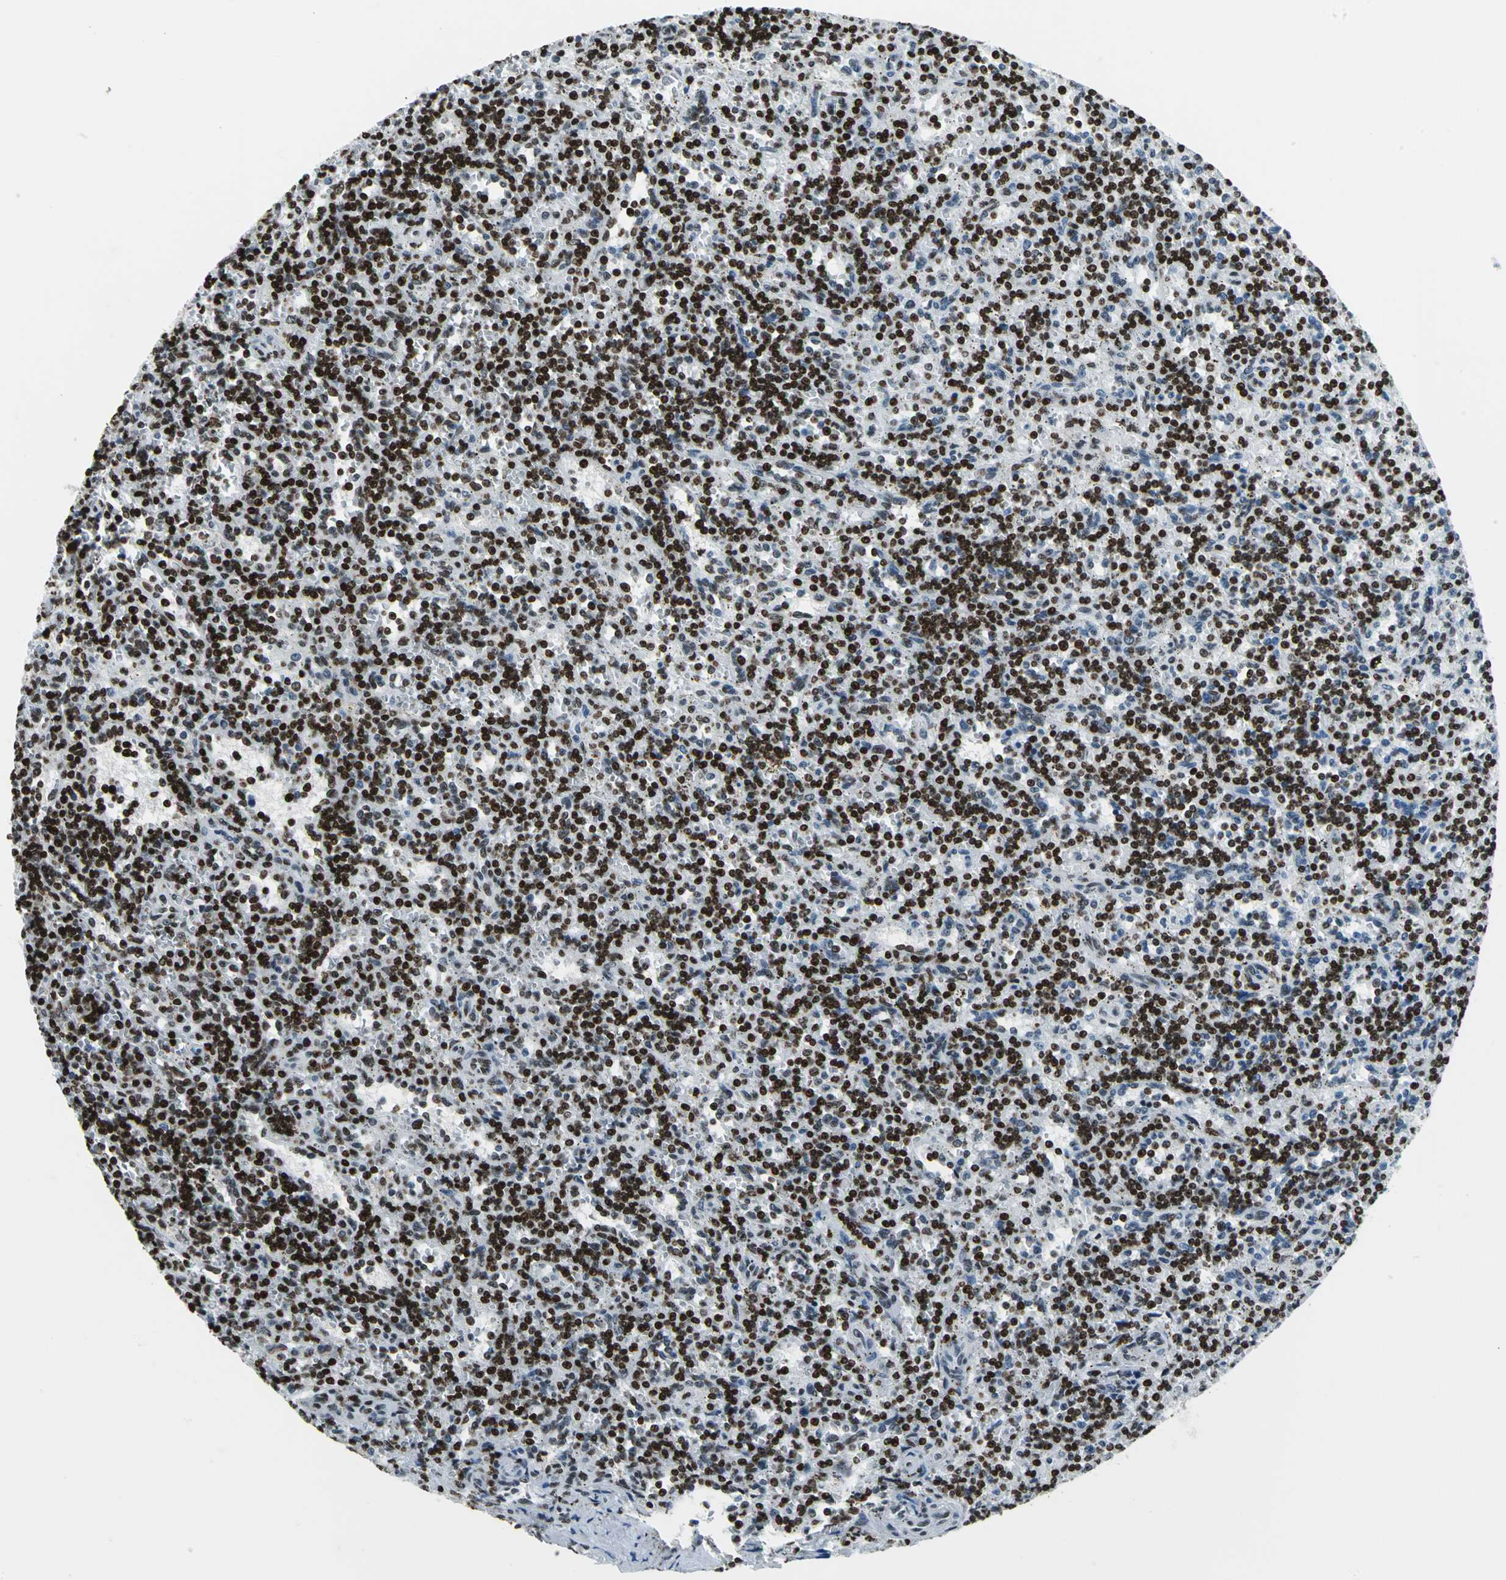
{"staining": {"intensity": "strong", "quantity": ">75%", "location": "nuclear"}, "tissue": "lymphoma", "cell_type": "Tumor cells", "image_type": "cancer", "snomed": [{"axis": "morphology", "description": "Malignant lymphoma, non-Hodgkin's type, Low grade"}, {"axis": "topography", "description": "Spleen"}], "caption": "Protein staining displays strong nuclear staining in approximately >75% of tumor cells in malignant lymphoma, non-Hodgkin's type (low-grade).", "gene": "APEX1", "patient": {"sex": "male", "age": 73}}